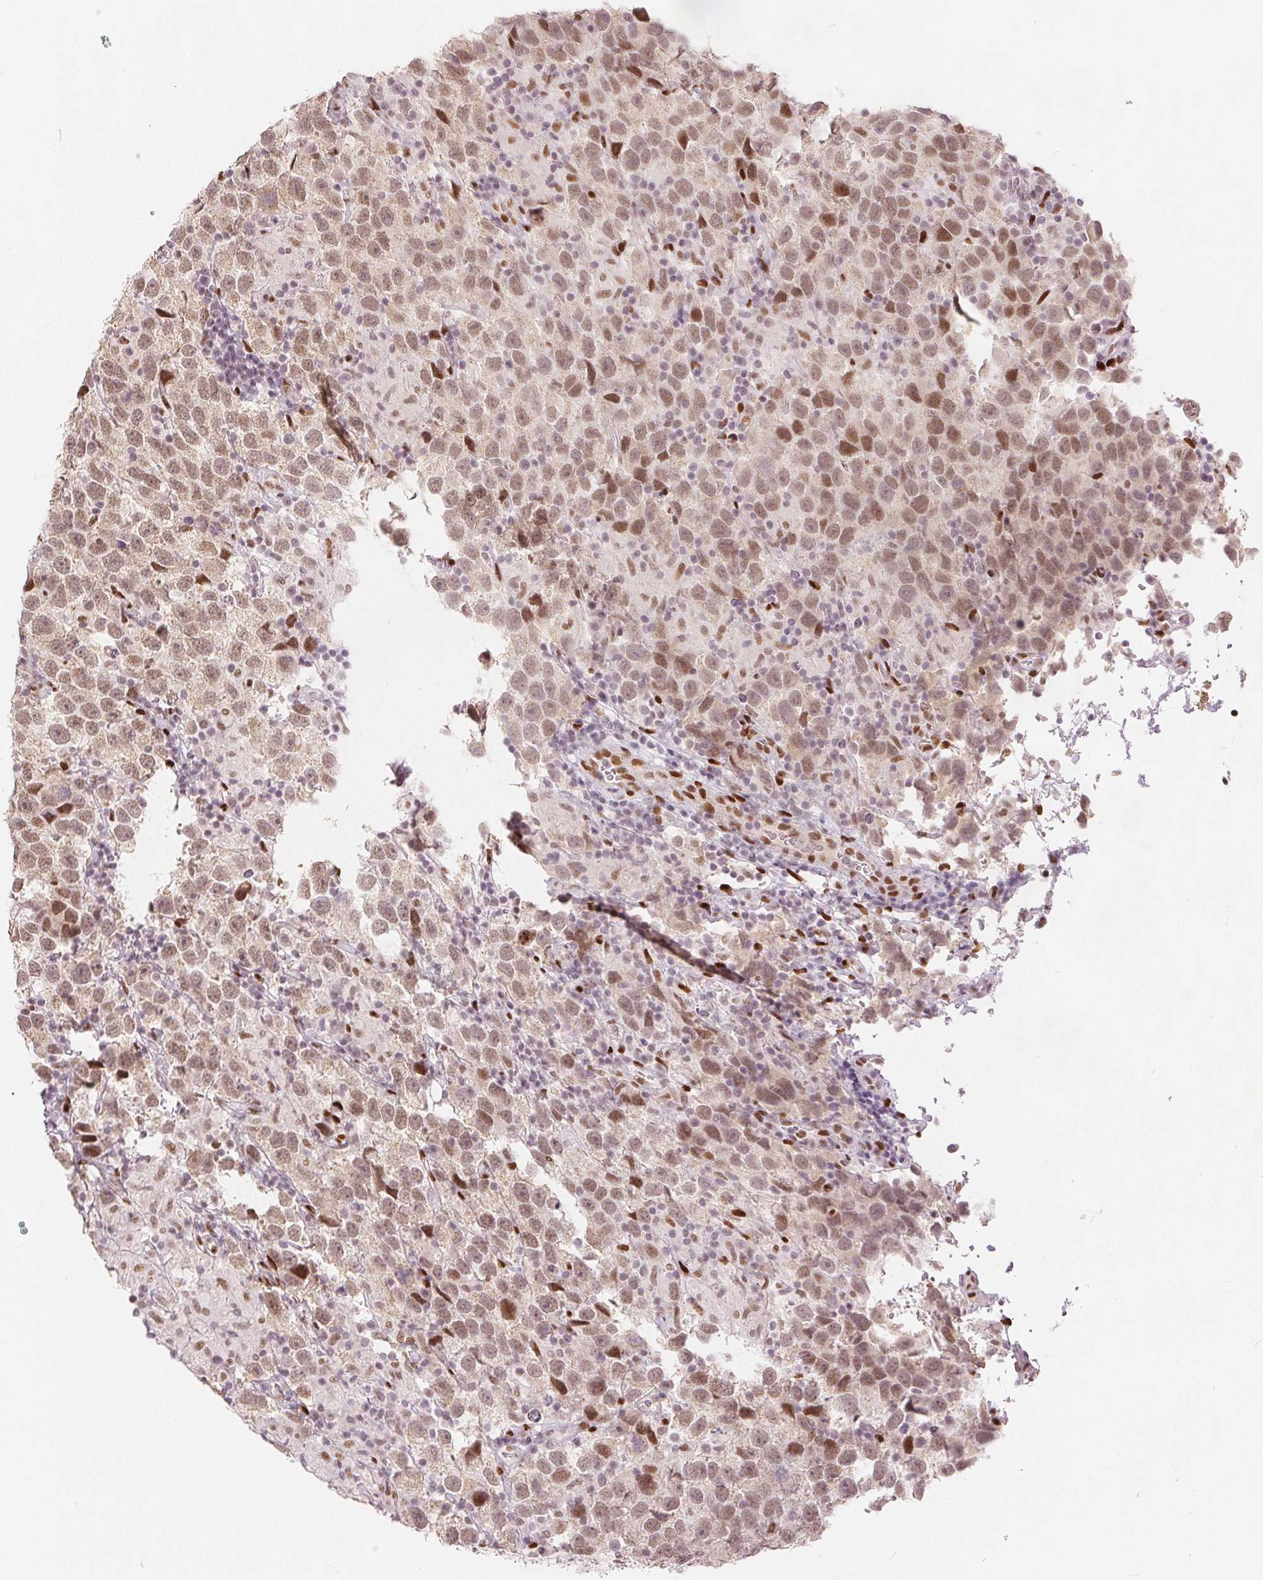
{"staining": {"intensity": "moderate", "quantity": ">75%", "location": "nuclear"}, "tissue": "testis cancer", "cell_type": "Tumor cells", "image_type": "cancer", "snomed": [{"axis": "morphology", "description": "Seminoma, NOS"}, {"axis": "topography", "description": "Testis"}], "caption": "The photomicrograph displays immunohistochemical staining of testis cancer. There is moderate nuclear staining is appreciated in approximately >75% of tumor cells. (Stains: DAB (3,3'-diaminobenzidine) in brown, nuclei in blue, Microscopy: brightfield microscopy at high magnification).", "gene": "ZNF703", "patient": {"sex": "male", "age": 26}}